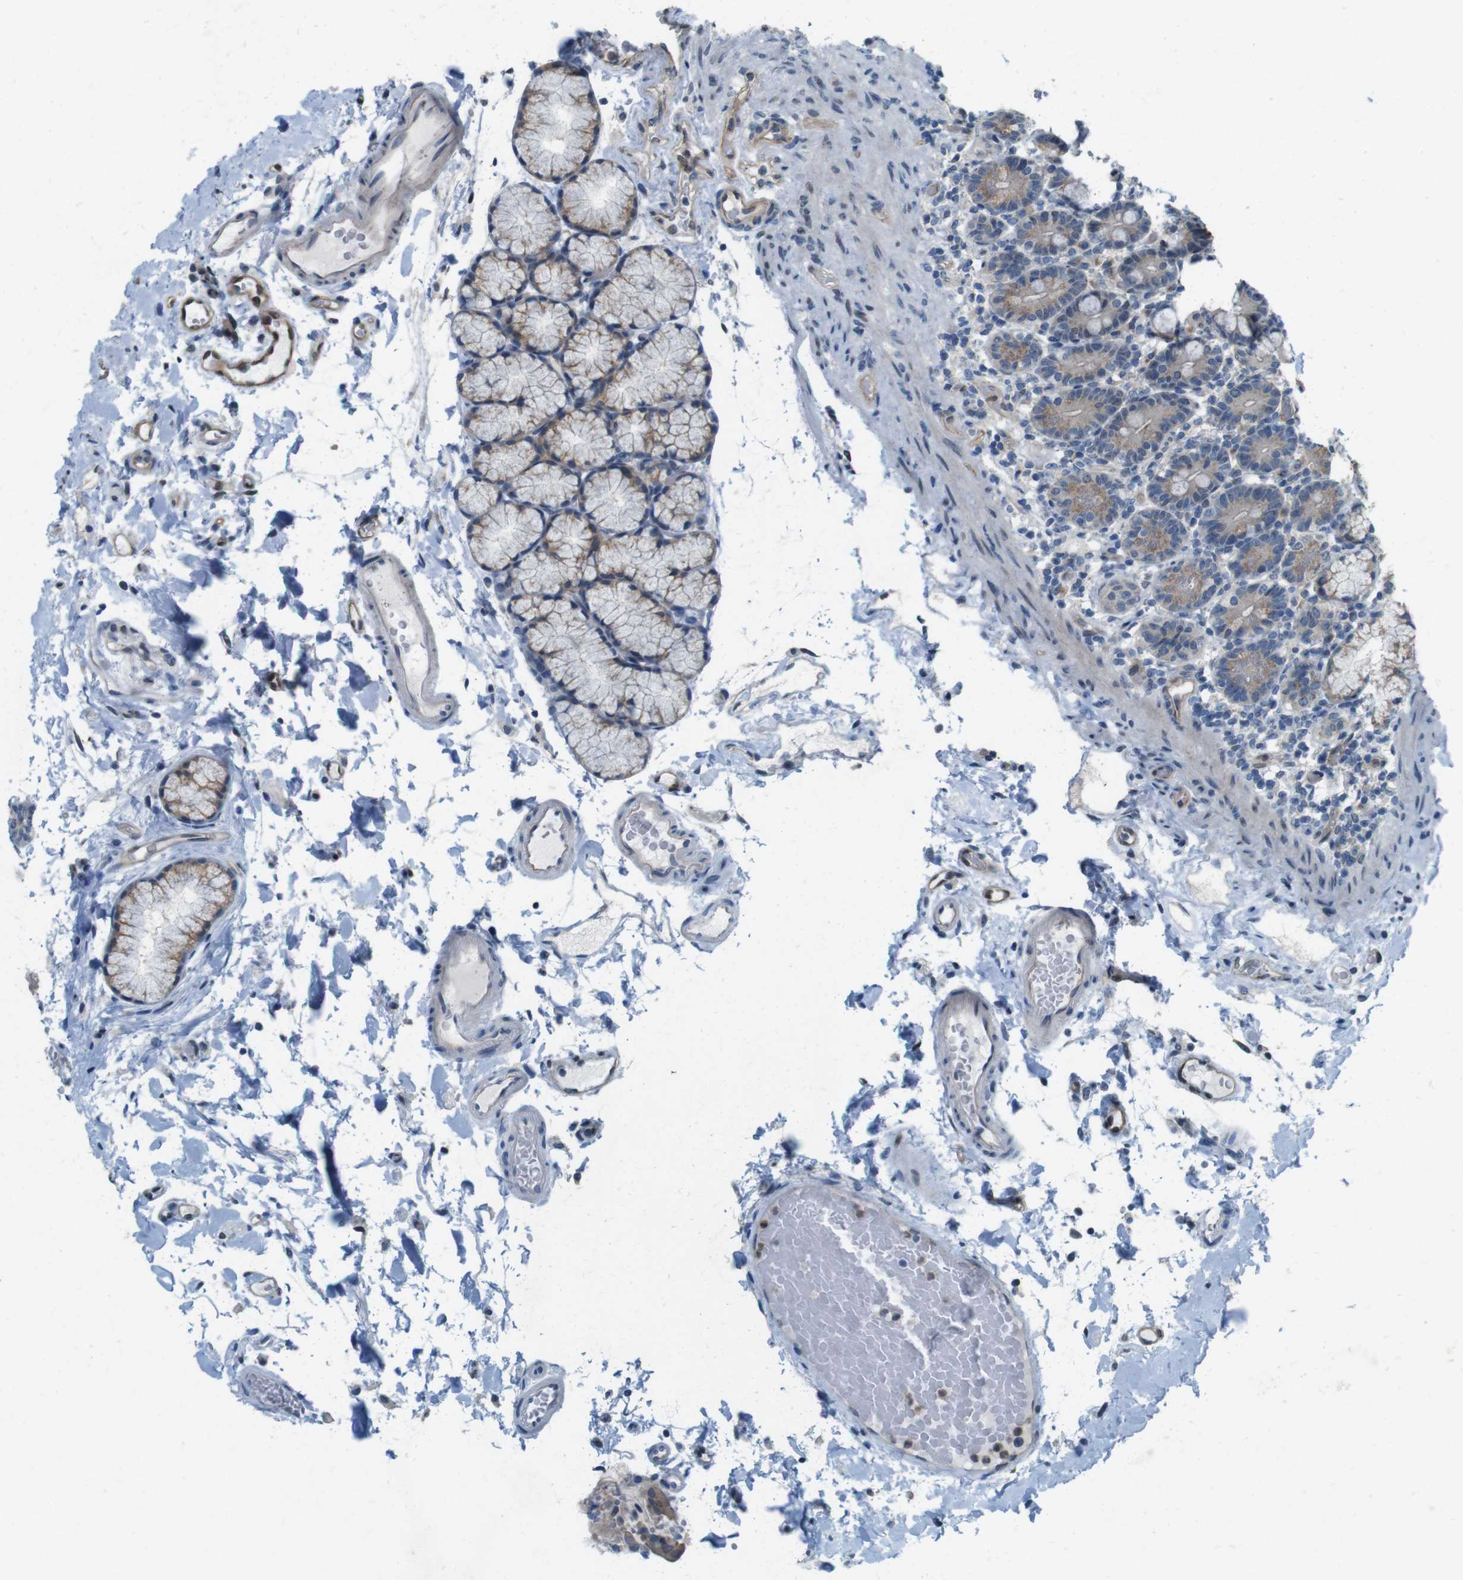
{"staining": {"intensity": "weak", "quantity": ">75%", "location": "cytoplasmic/membranous"}, "tissue": "duodenum", "cell_type": "Glandular cells", "image_type": "normal", "snomed": [{"axis": "morphology", "description": "Normal tissue, NOS"}, {"axis": "topography", "description": "Small intestine, NOS"}], "caption": "Human duodenum stained for a protein (brown) exhibits weak cytoplasmic/membranous positive positivity in about >75% of glandular cells.", "gene": "SKI", "patient": {"sex": "female", "age": 71}}